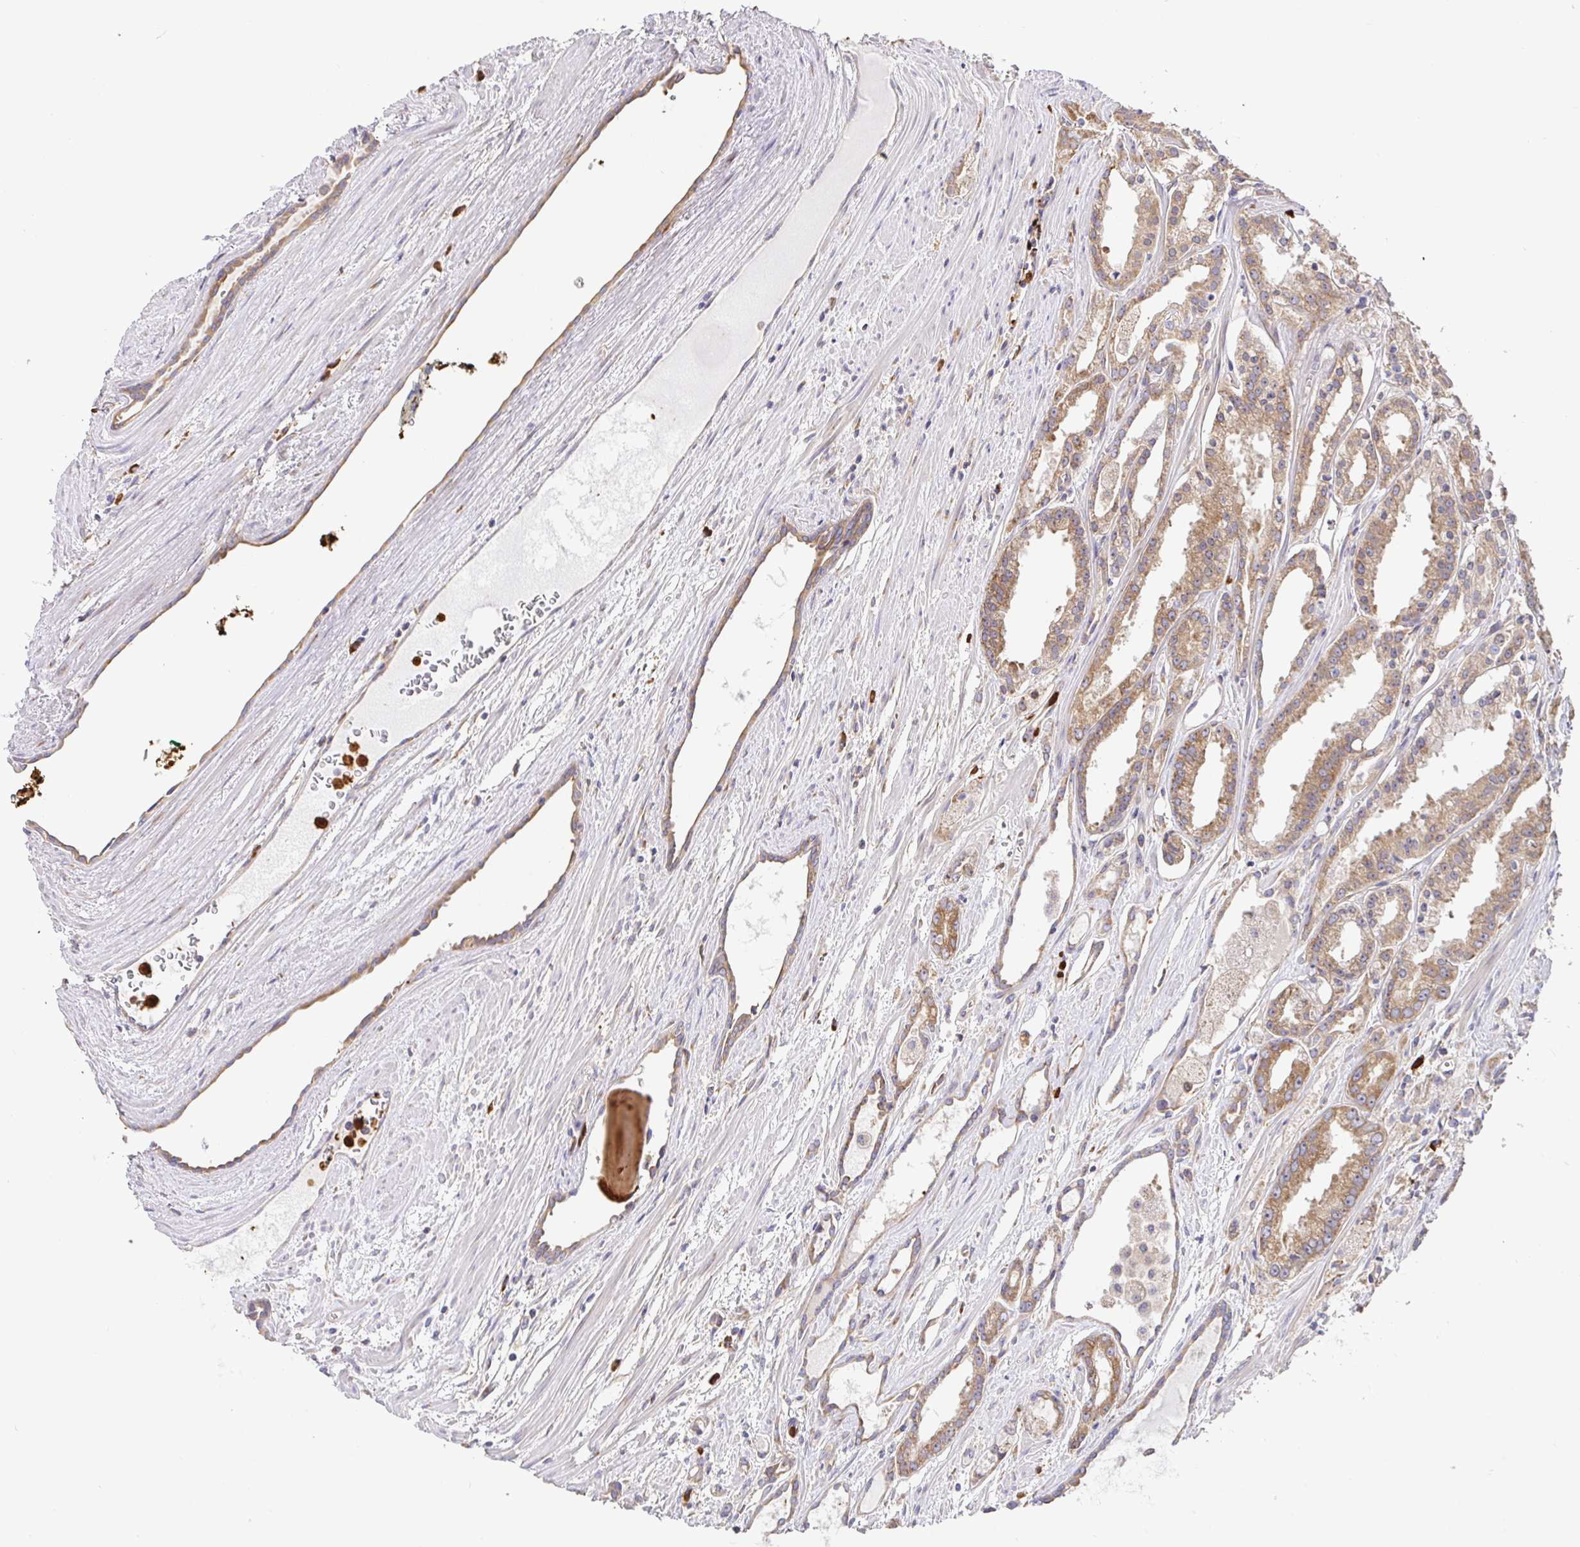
{"staining": {"intensity": "moderate", "quantity": ">75%", "location": "cytoplasmic/membranous"}, "tissue": "prostate cancer", "cell_type": "Tumor cells", "image_type": "cancer", "snomed": [{"axis": "morphology", "description": "Adenocarcinoma, High grade"}, {"axis": "topography", "description": "Prostate"}], "caption": "The immunohistochemical stain highlights moderate cytoplasmic/membranous expression in tumor cells of prostate cancer tissue. The staining was performed using DAB, with brown indicating positive protein expression. Nuclei are stained blue with hematoxylin.", "gene": "PDPK1", "patient": {"sex": "male", "age": 68}}